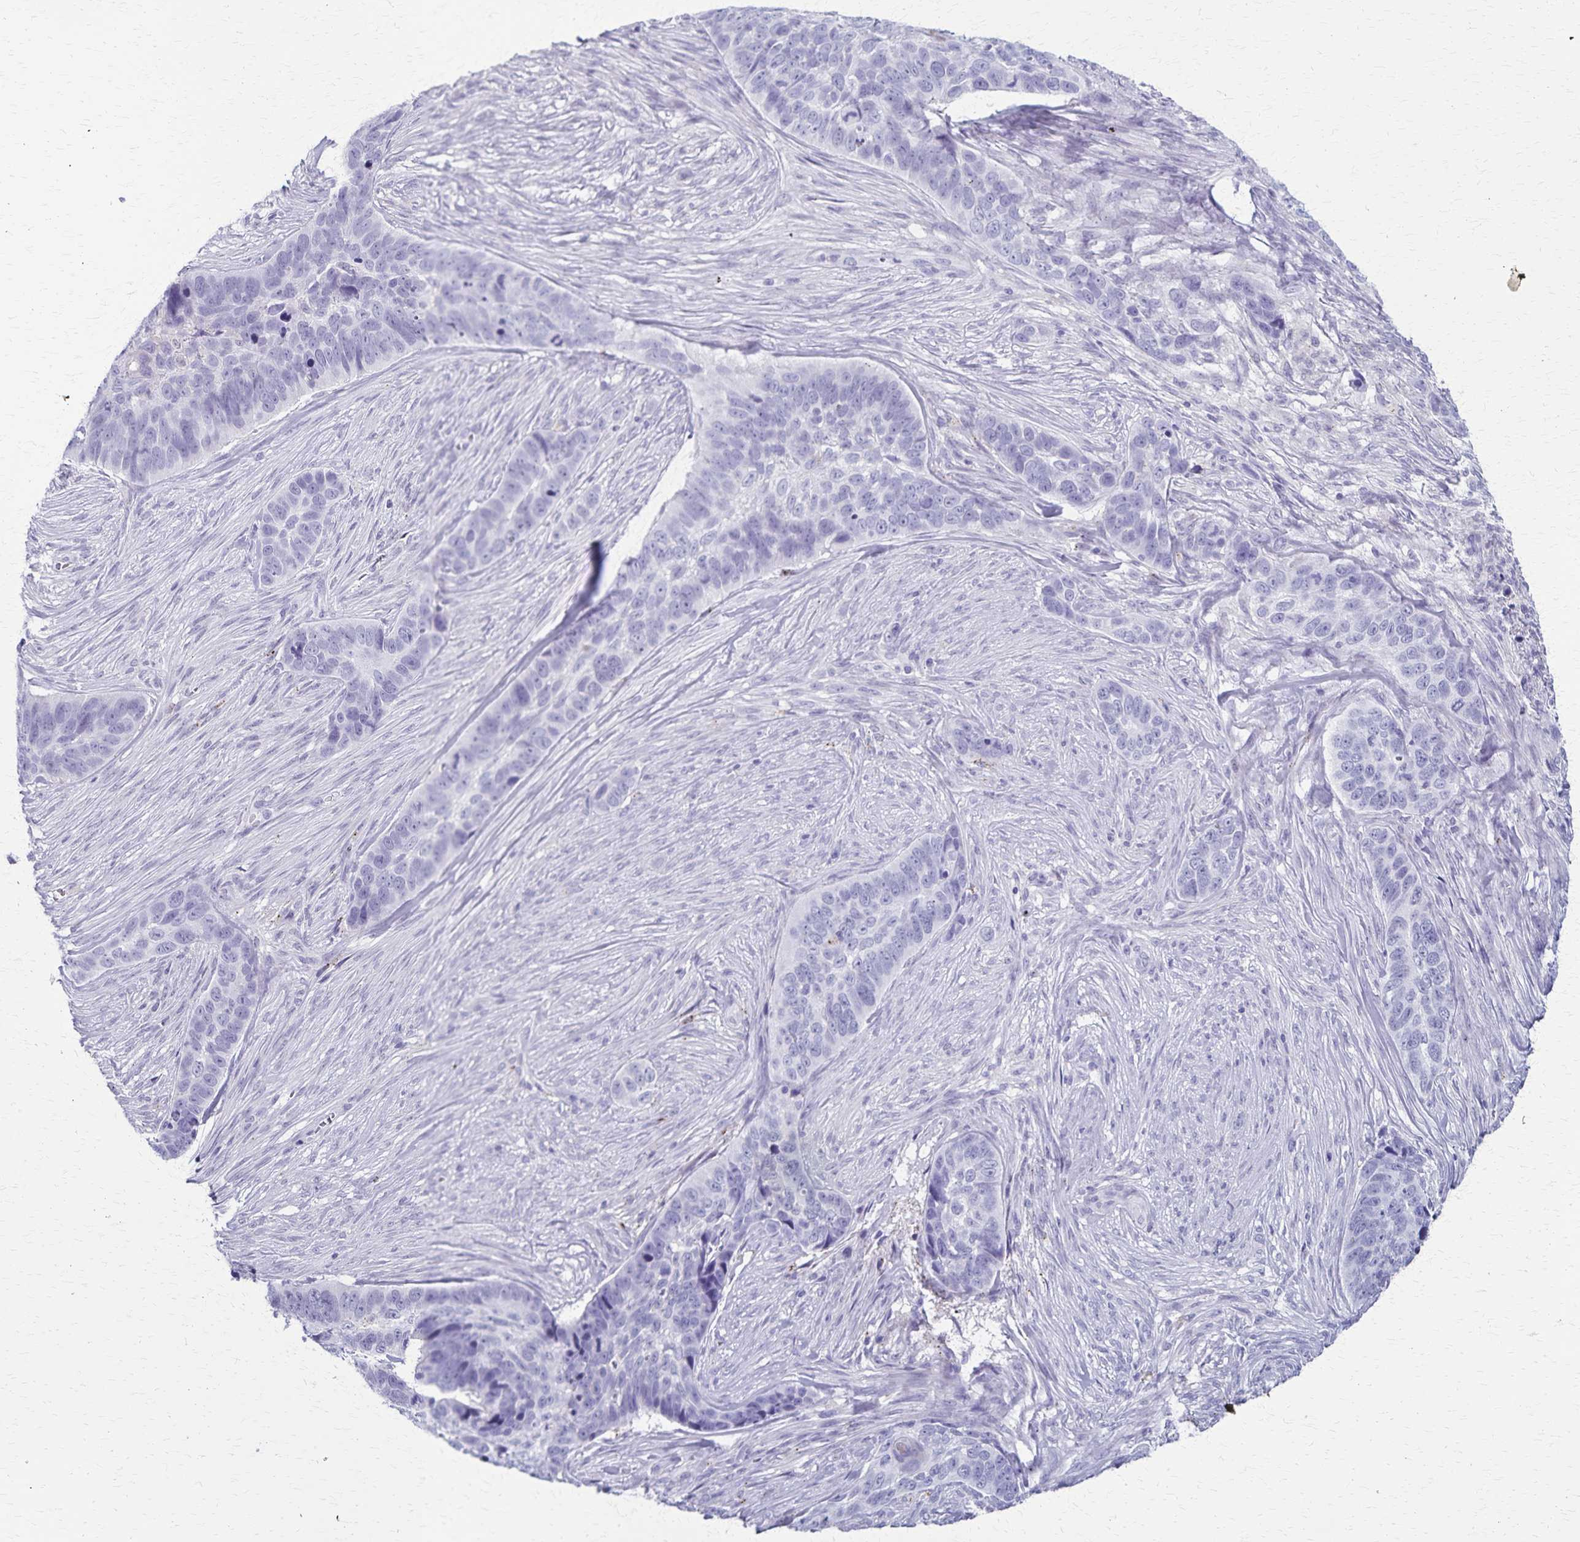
{"staining": {"intensity": "negative", "quantity": "none", "location": "none"}, "tissue": "skin cancer", "cell_type": "Tumor cells", "image_type": "cancer", "snomed": [{"axis": "morphology", "description": "Basal cell carcinoma"}, {"axis": "topography", "description": "Skin"}], "caption": "Micrograph shows no protein staining in tumor cells of skin cancer tissue. (IHC, brightfield microscopy, high magnification).", "gene": "TMEM60", "patient": {"sex": "female", "age": 82}}